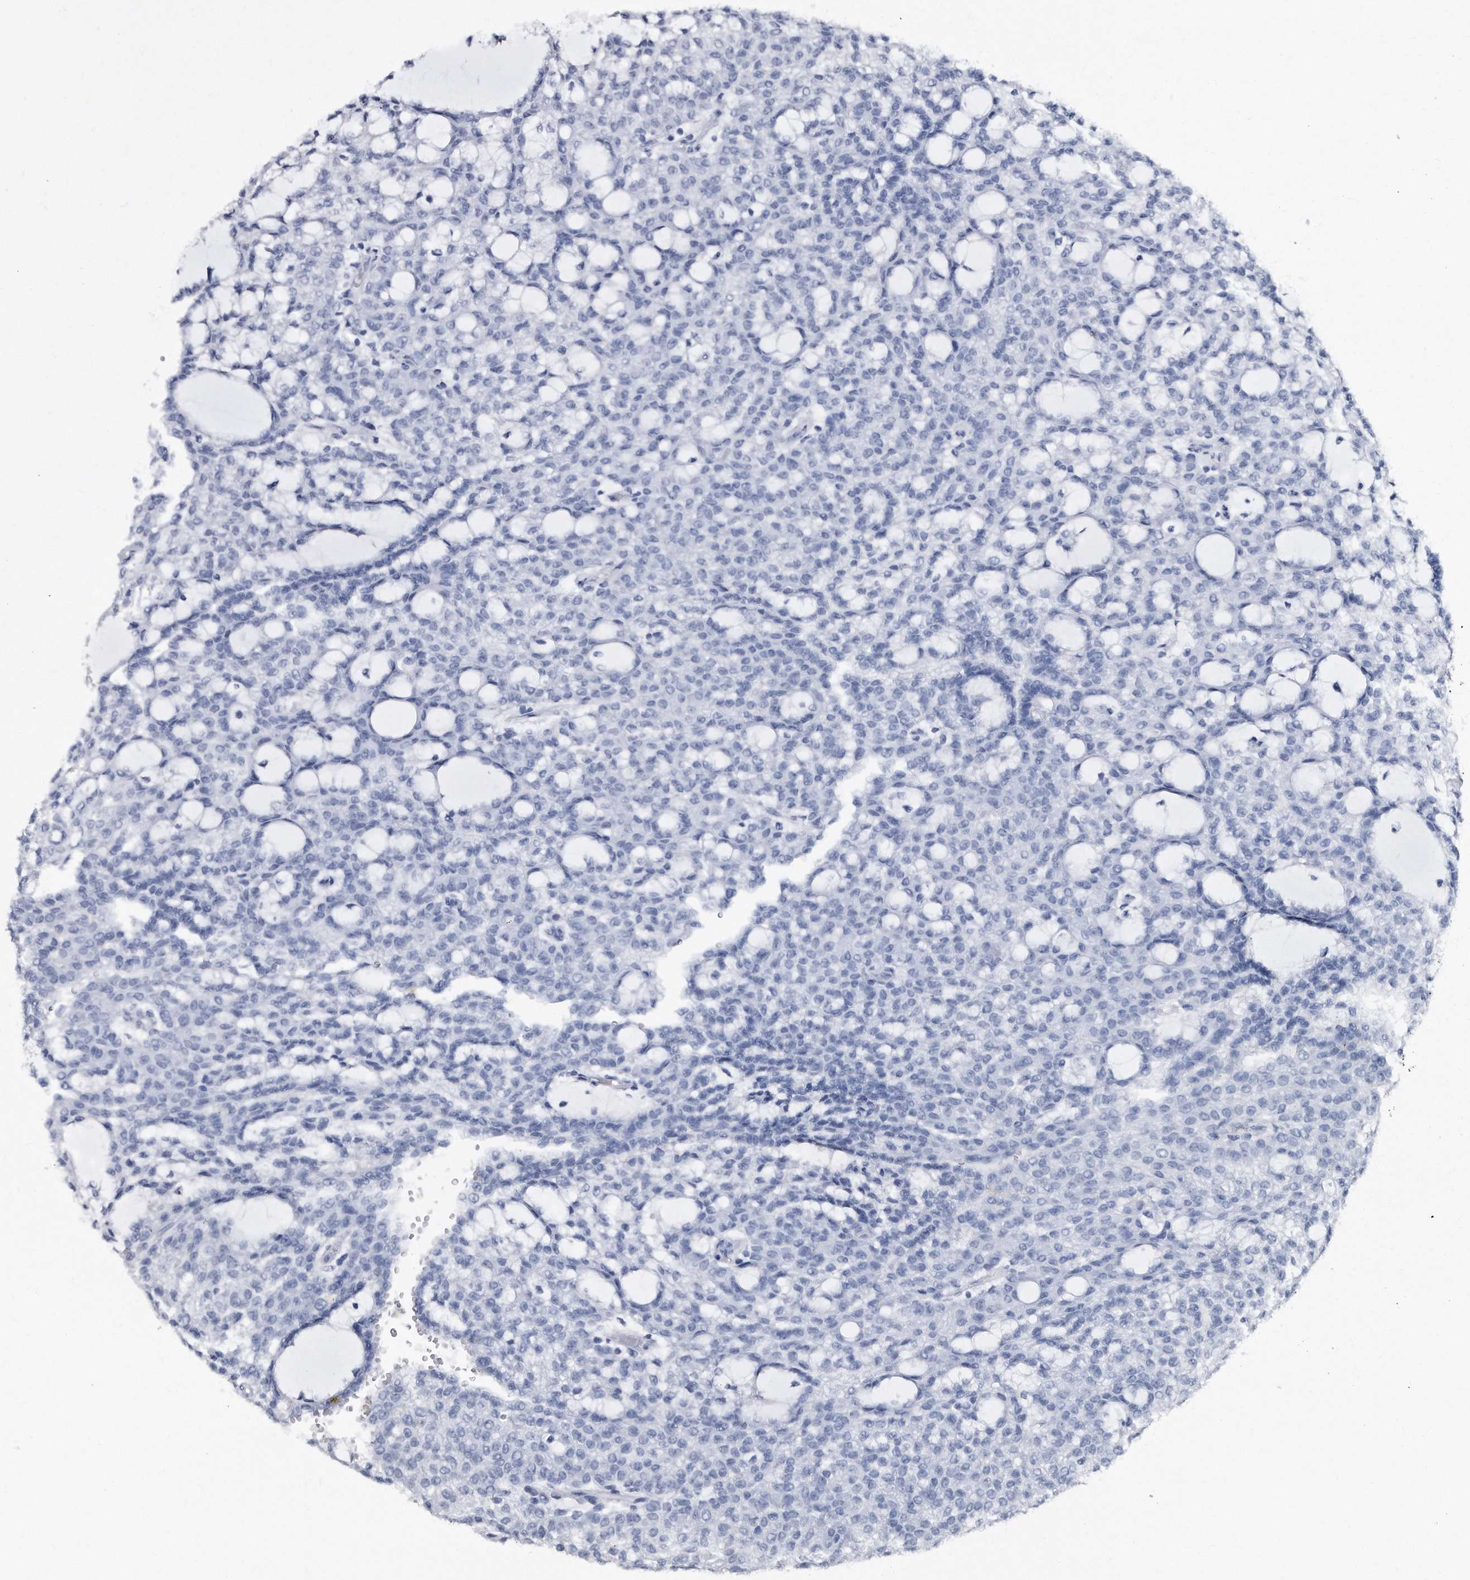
{"staining": {"intensity": "negative", "quantity": "none", "location": "none"}, "tissue": "renal cancer", "cell_type": "Tumor cells", "image_type": "cancer", "snomed": [{"axis": "morphology", "description": "Adenocarcinoma, NOS"}, {"axis": "topography", "description": "Kidney"}], "caption": "Image shows no protein staining in tumor cells of renal cancer tissue.", "gene": "KLHDC3", "patient": {"sex": "male", "age": 63}}